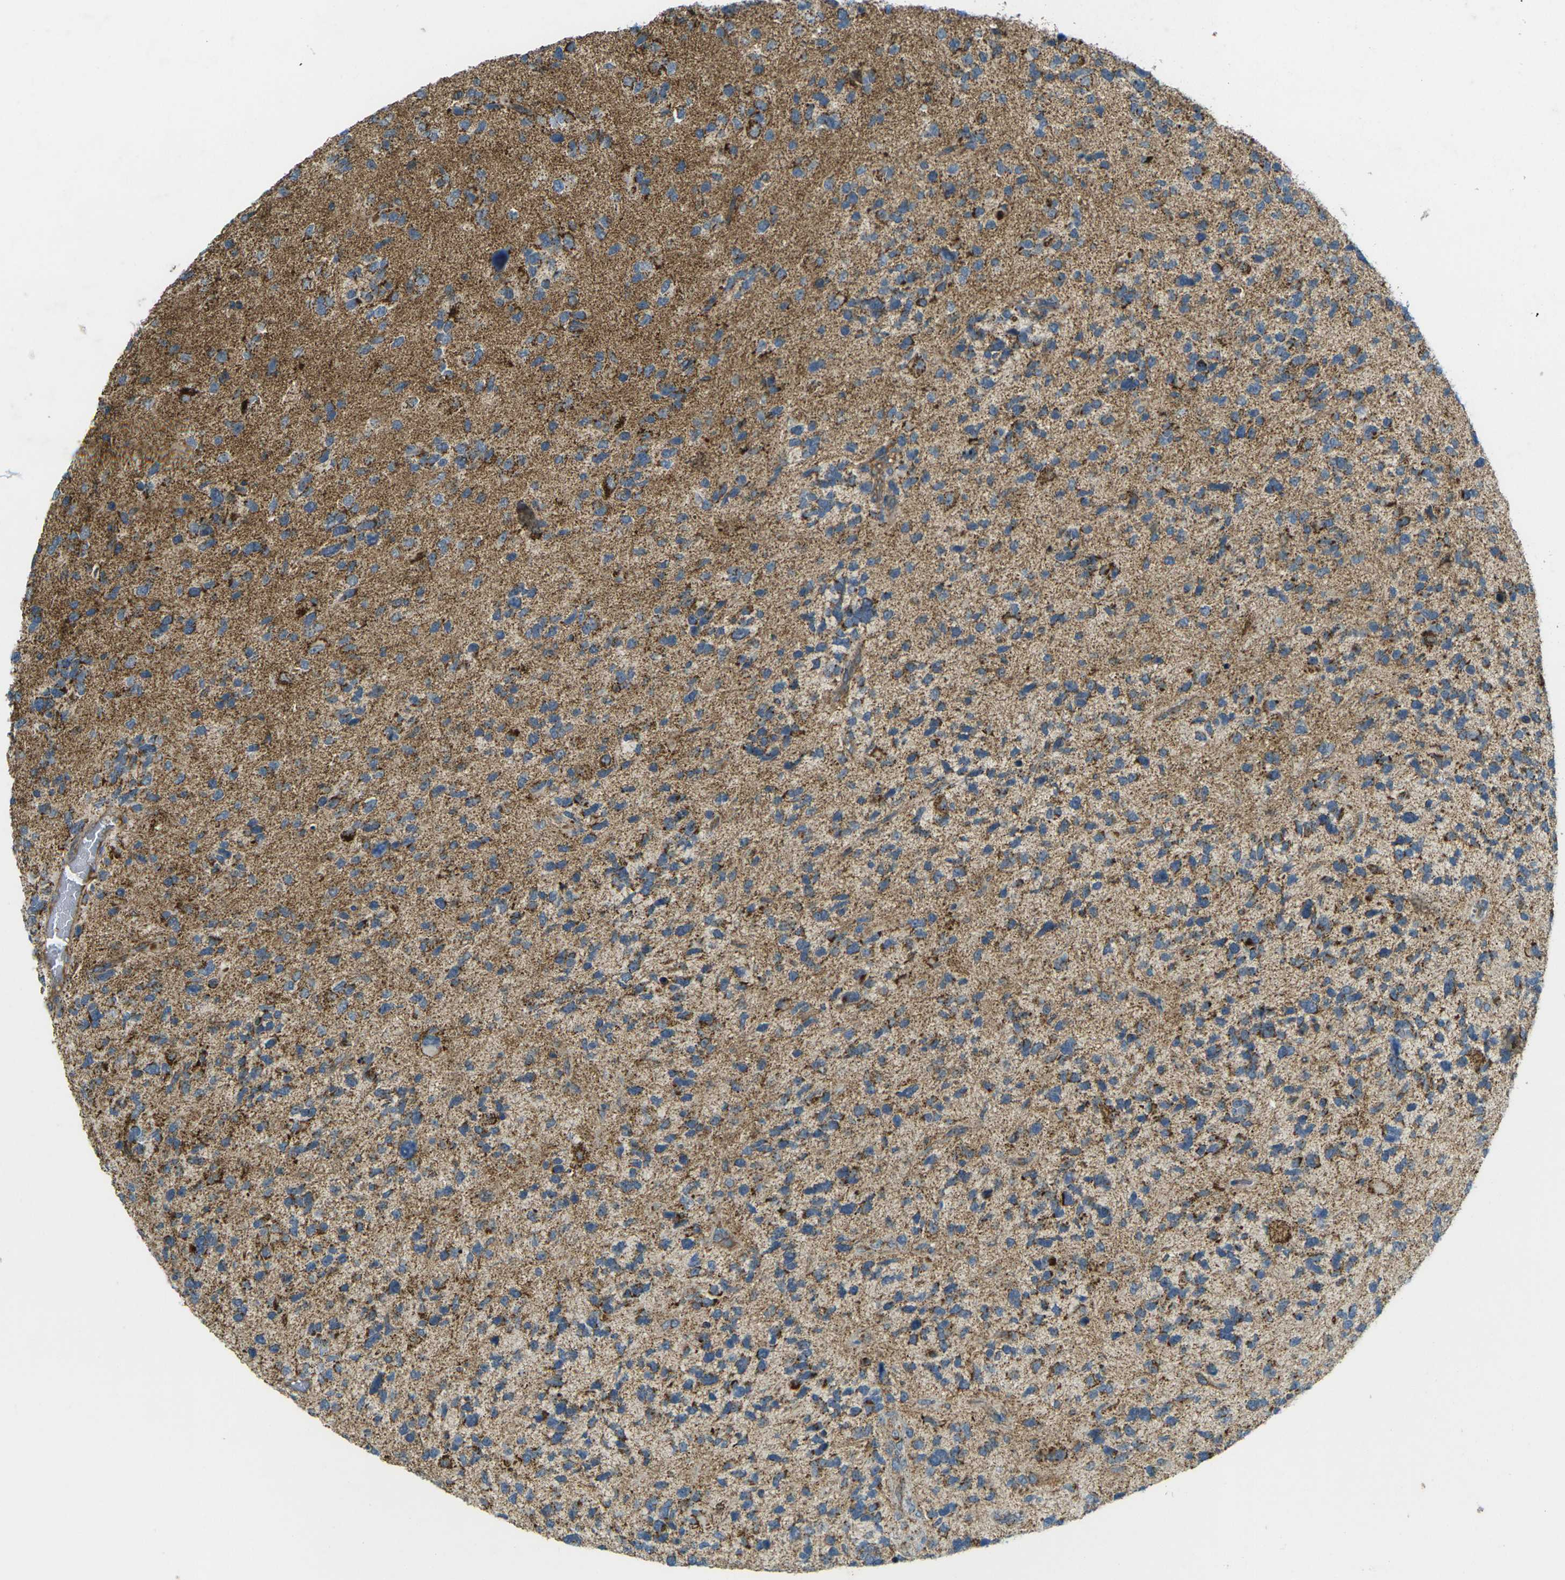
{"staining": {"intensity": "strong", "quantity": "25%-75%", "location": "cytoplasmic/membranous"}, "tissue": "glioma", "cell_type": "Tumor cells", "image_type": "cancer", "snomed": [{"axis": "morphology", "description": "Glioma, malignant, High grade"}, {"axis": "topography", "description": "Brain"}], "caption": "A brown stain highlights strong cytoplasmic/membranous staining of a protein in glioma tumor cells.", "gene": "IGF1R", "patient": {"sex": "female", "age": 58}}